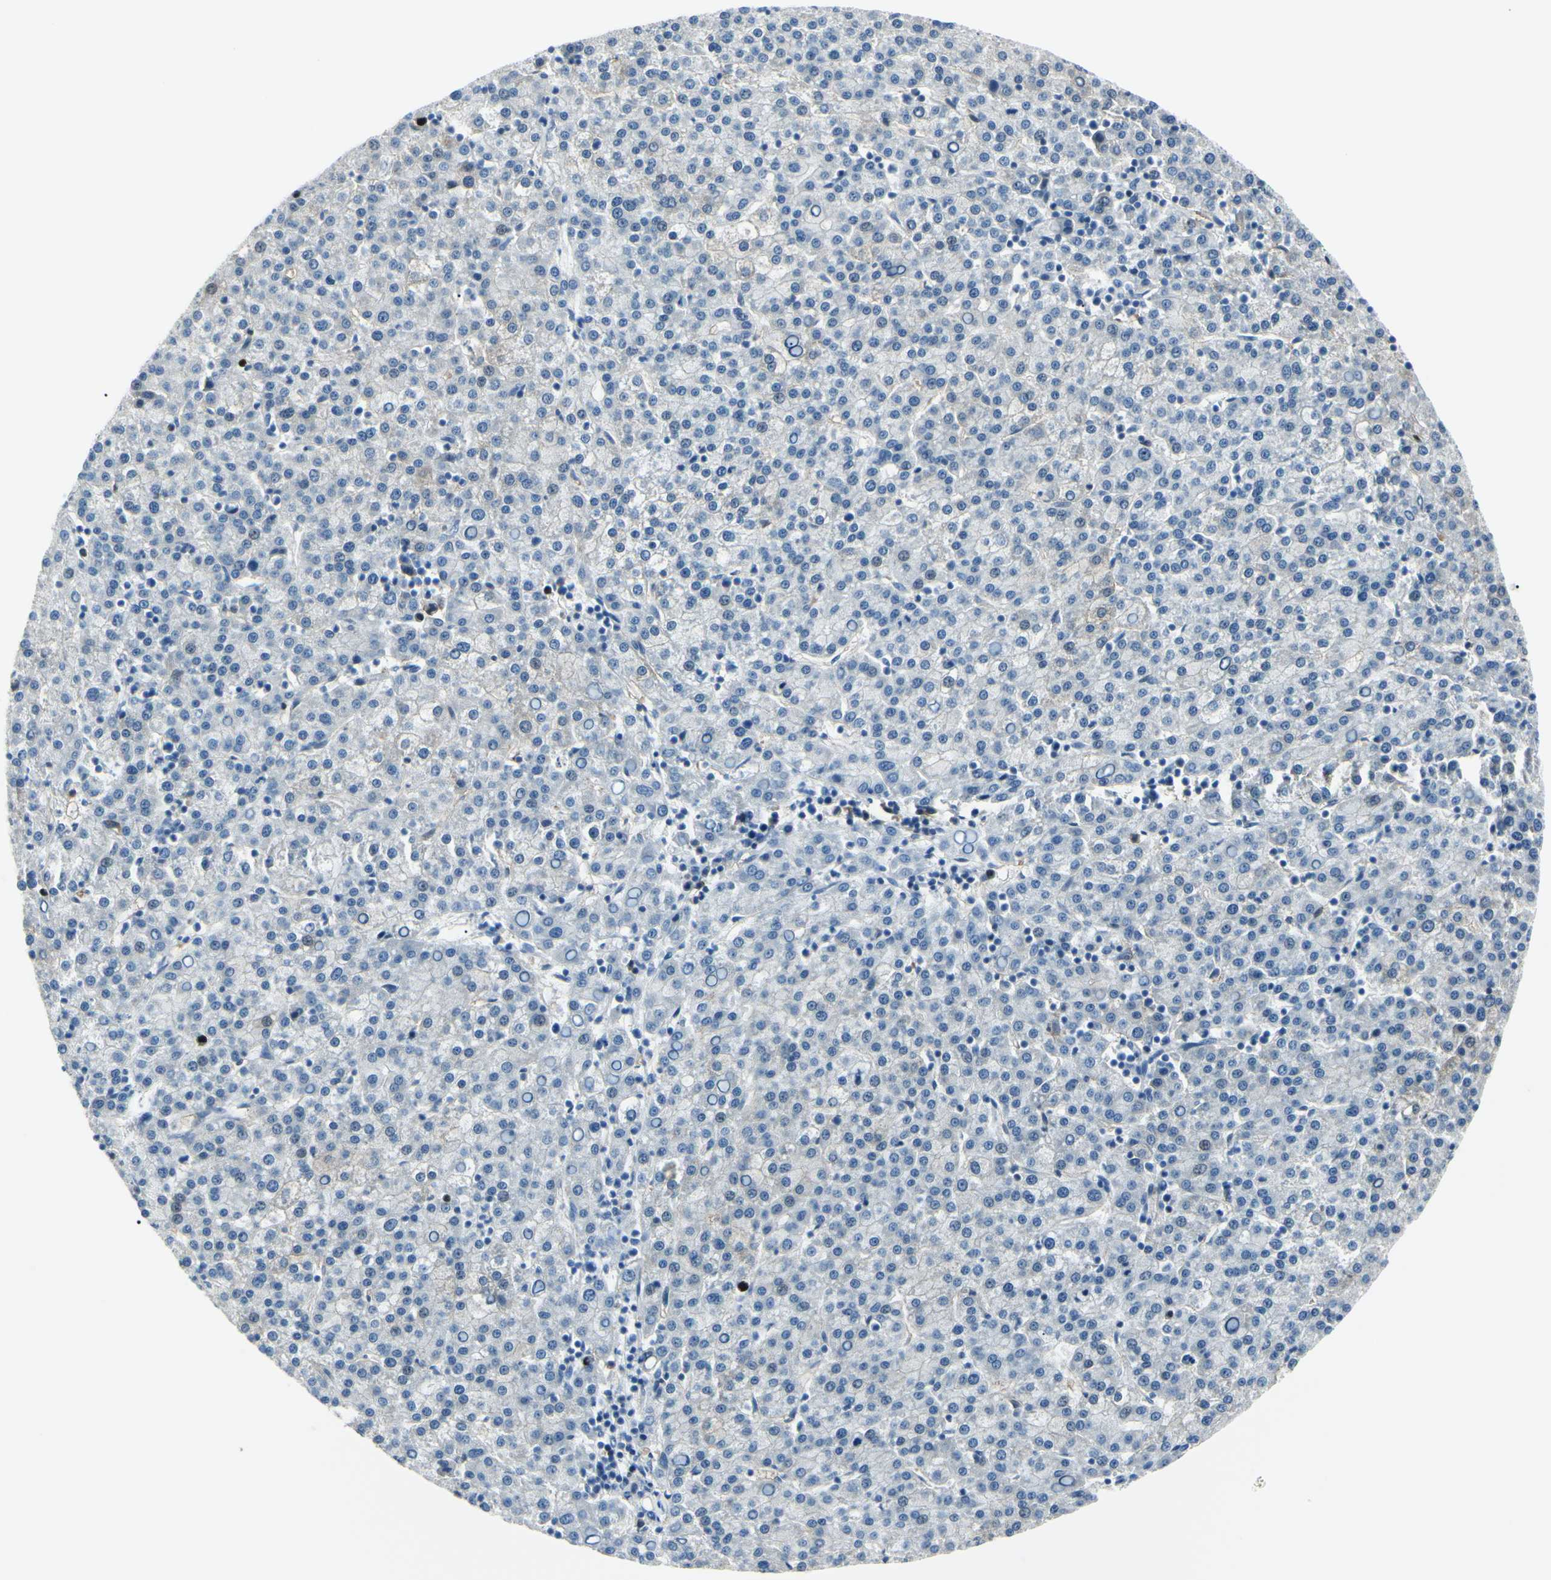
{"staining": {"intensity": "negative", "quantity": "none", "location": "none"}, "tissue": "liver cancer", "cell_type": "Tumor cells", "image_type": "cancer", "snomed": [{"axis": "morphology", "description": "Carcinoma, Hepatocellular, NOS"}, {"axis": "topography", "description": "Liver"}], "caption": "DAB immunohistochemical staining of hepatocellular carcinoma (liver) displays no significant expression in tumor cells.", "gene": "CA2", "patient": {"sex": "female", "age": 58}}